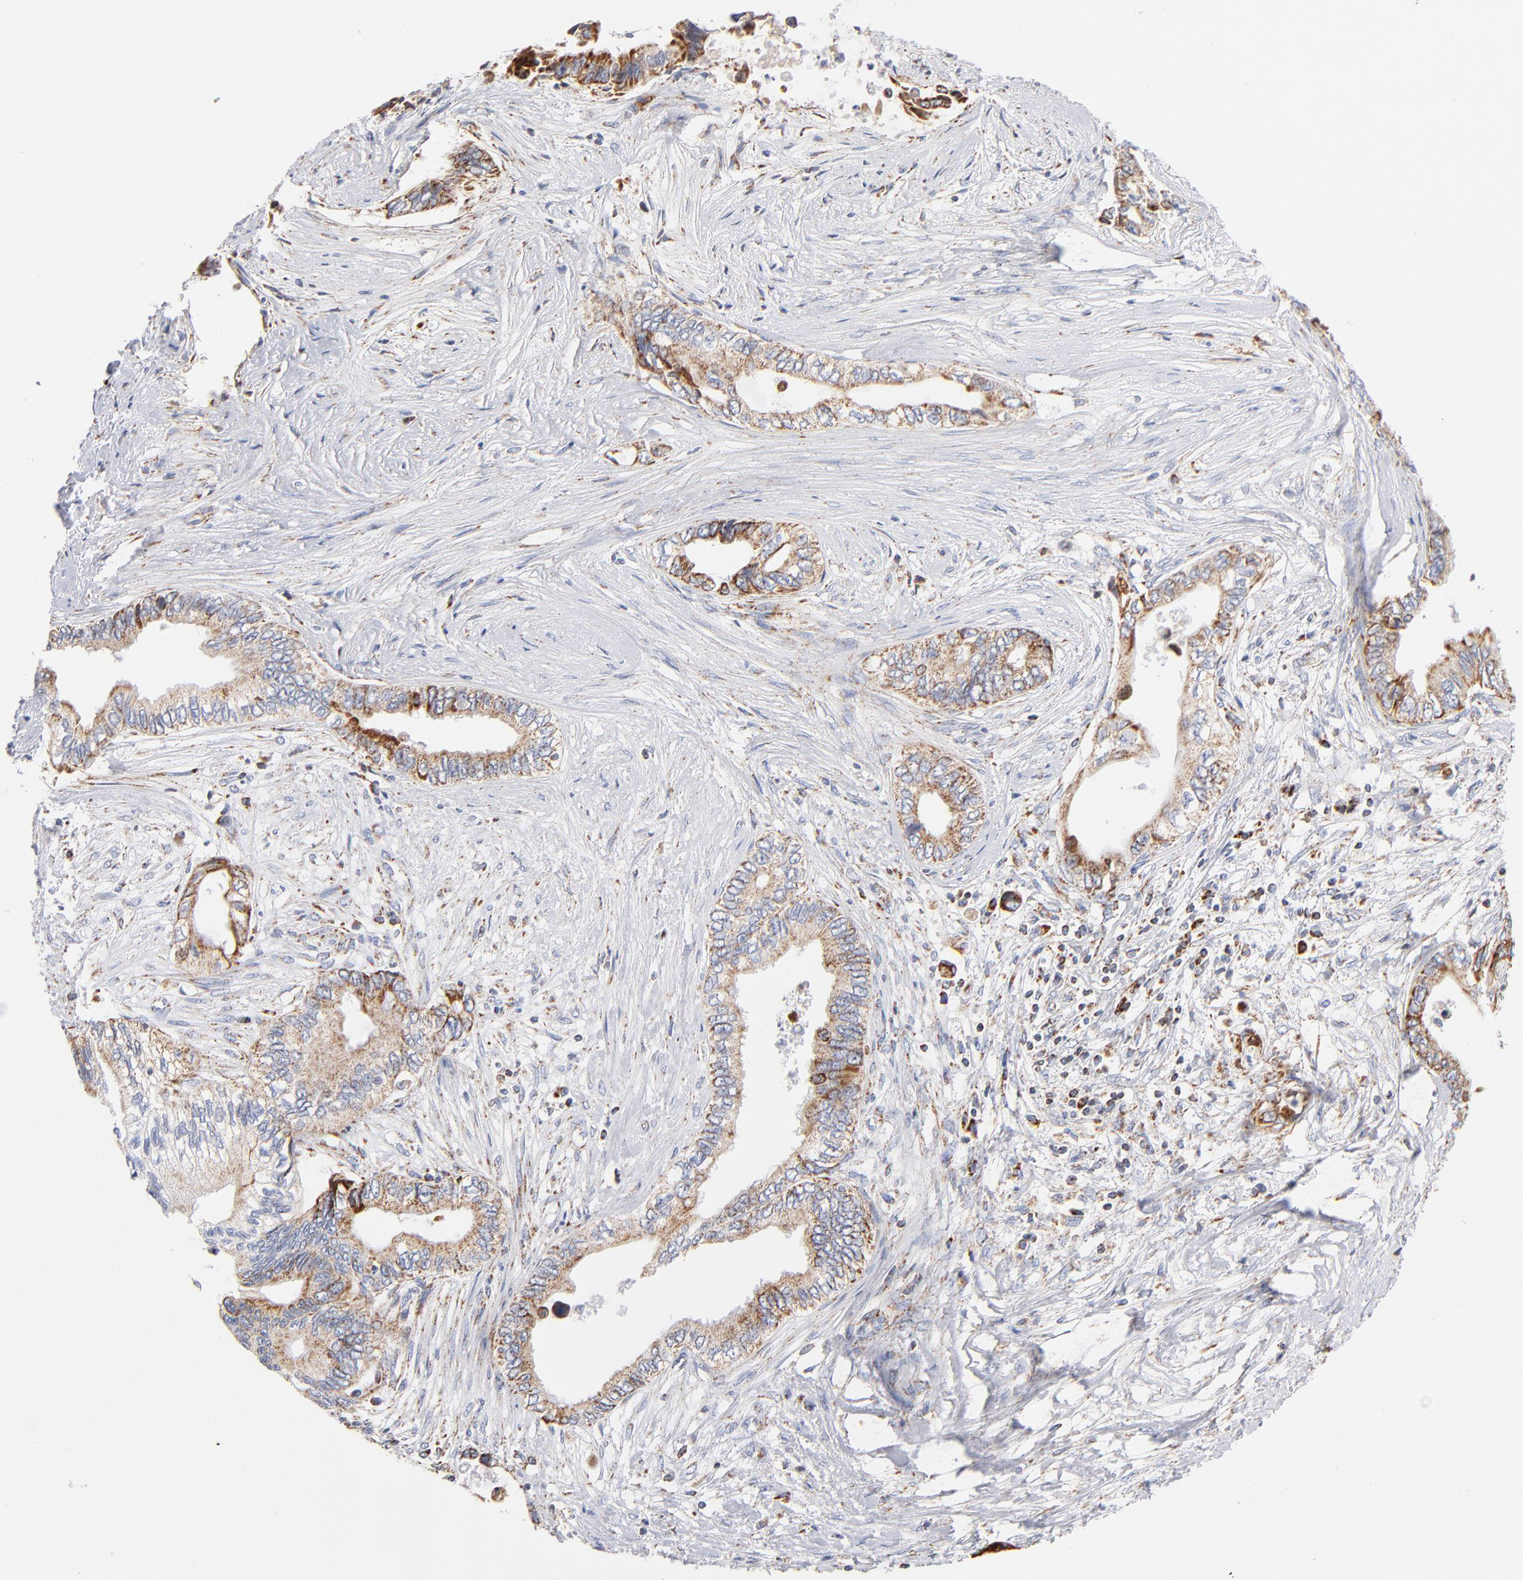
{"staining": {"intensity": "moderate", "quantity": ">75%", "location": "cytoplasmic/membranous"}, "tissue": "pancreatic cancer", "cell_type": "Tumor cells", "image_type": "cancer", "snomed": [{"axis": "morphology", "description": "Adenocarcinoma, NOS"}, {"axis": "topography", "description": "Pancreas"}], "caption": "Adenocarcinoma (pancreatic) tissue displays moderate cytoplasmic/membranous staining in about >75% of tumor cells Nuclei are stained in blue.", "gene": "DLAT", "patient": {"sex": "female", "age": 66}}